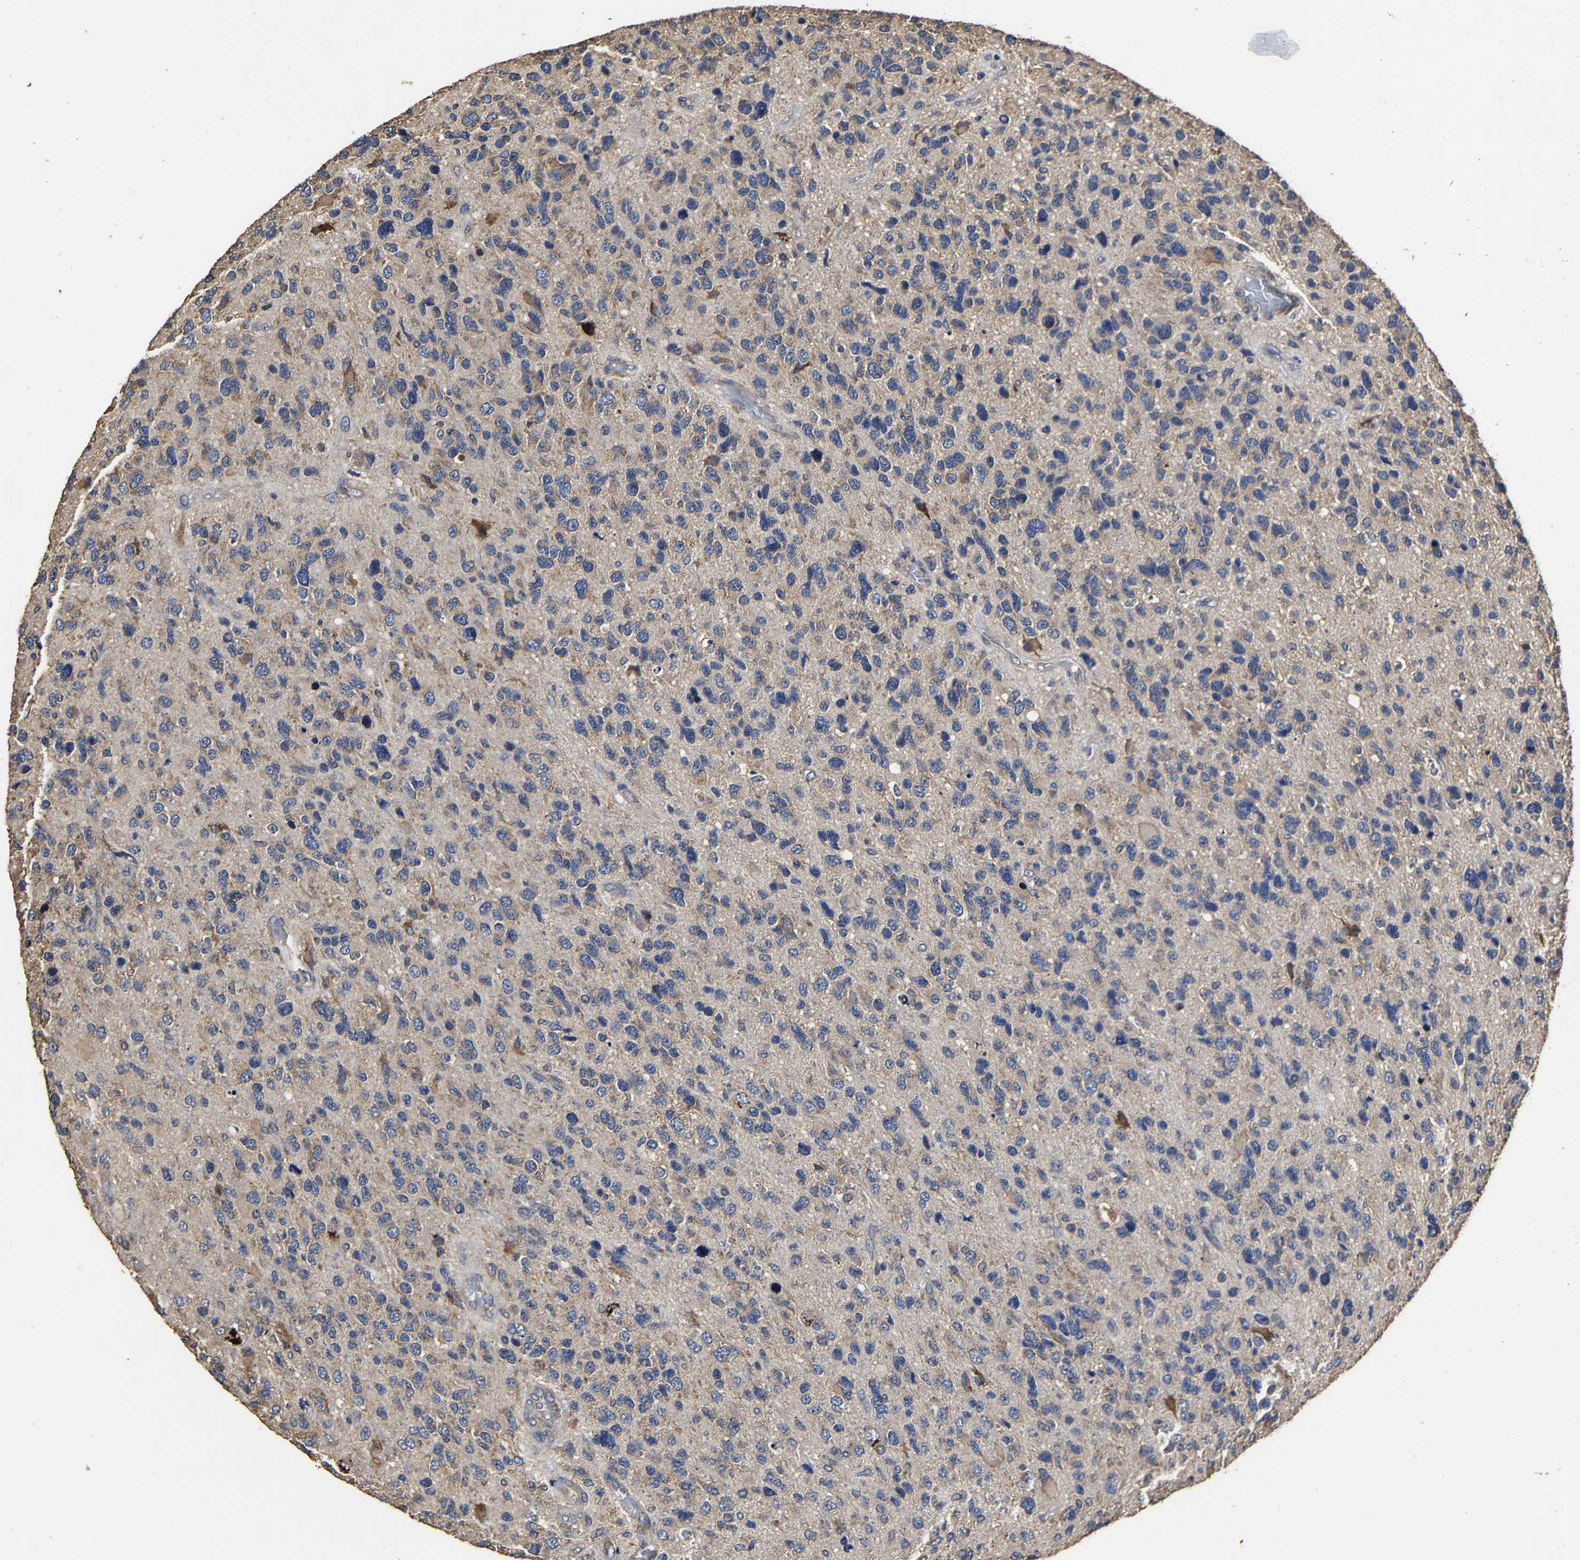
{"staining": {"intensity": "weak", "quantity": "<25%", "location": "cytoplasmic/membranous"}, "tissue": "glioma", "cell_type": "Tumor cells", "image_type": "cancer", "snomed": [{"axis": "morphology", "description": "Glioma, malignant, High grade"}, {"axis": "topography", "description": "Brain"}], "caption": "Tumor cells are negative for brown protein staining in malignant glioma (high-grade). (DAB (3,3'-diaminobenzidine) IHC, high magnification).", "gene": "PPM1K", "patient": {"sex": "female", "age": 58}}